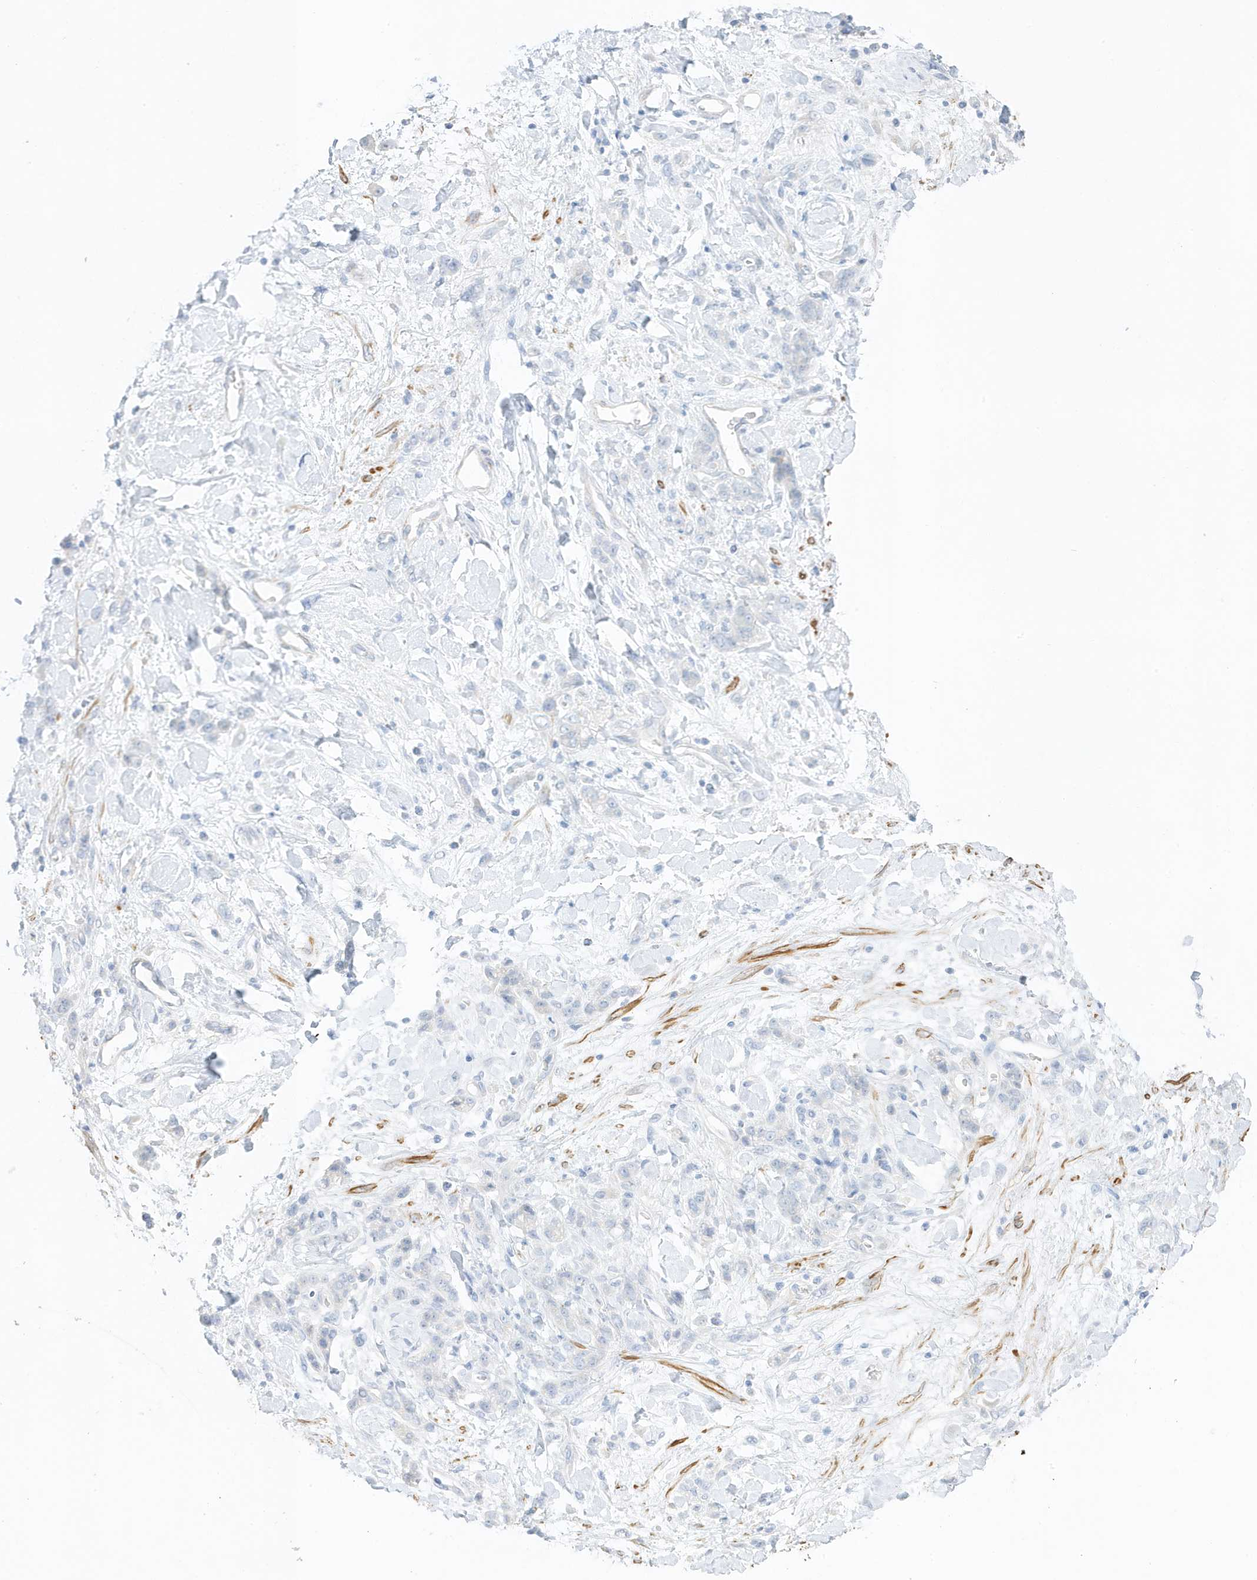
{"staining": {"intensity": "negative", "quantity": "none", "location": "none"}, "tissue": "stomach cancer", "cell_type": "Tumor cells", "image_type": "cancer", "snomed": [{"axis": "morphology", "description": "Normal tissue, NOS"}, {"axis": "morphology", "description": "Adenocarcinoma, NOS"}, {"axis": "topography", "description": "Stomach"}], "caption": "Tumor cells show no significant protein expression in stomach cancer. Nuclei are stained in blue.", "gene": "SLC22A13", "patient": {"sex": "male", "age": 82}}